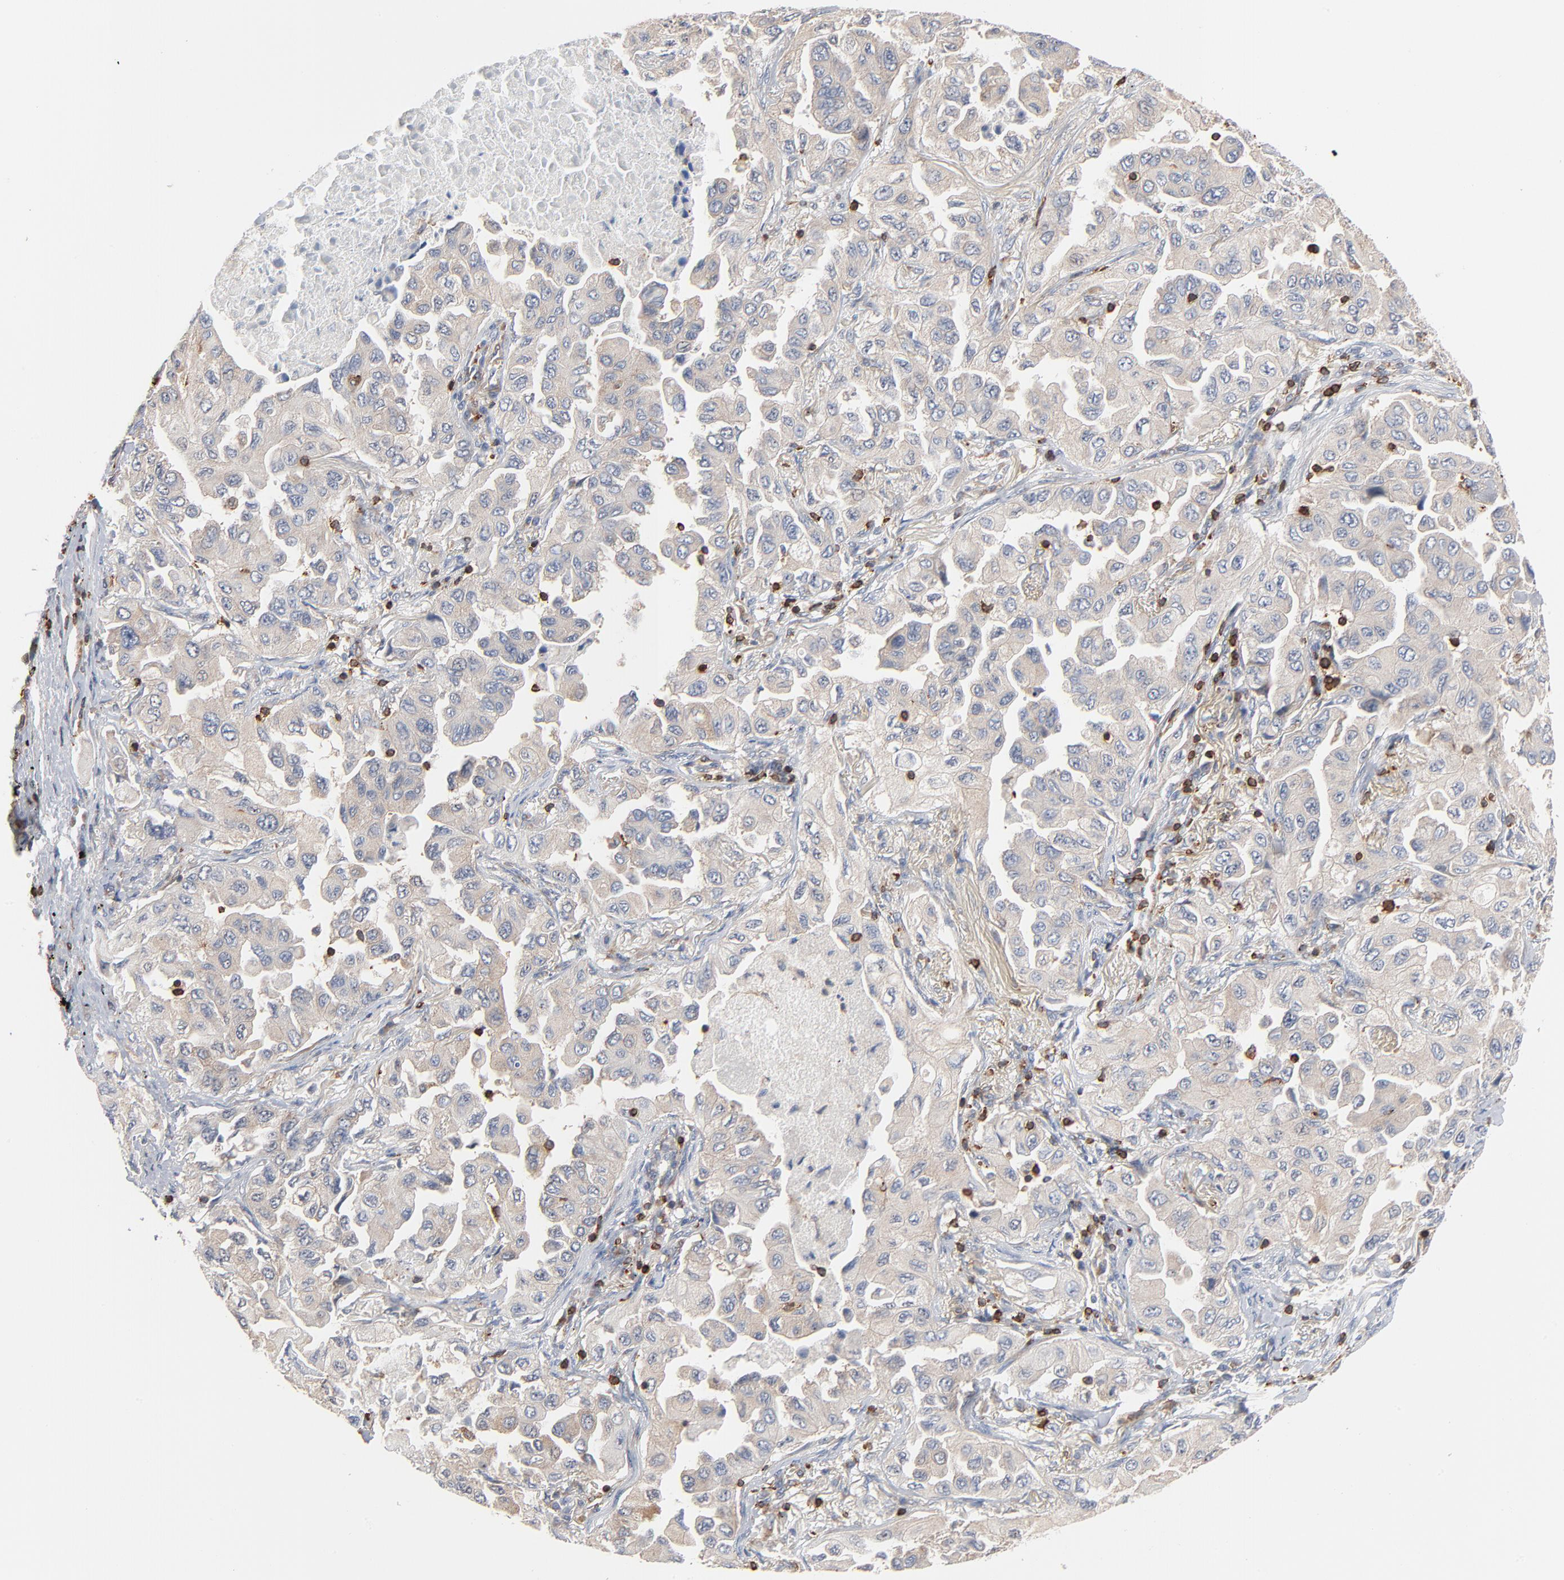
{"staining": {"intensity": "weak", "quantity": "25%-75%", "location": "cytoplasmic/membranous"}, "tissue": "lung cancer", "cell_type": "Tumor cells", "image_type": "cancer", "snomed": [{"axis": "morphology", "description": "Adenocarcinoma, NOS"}, {"axis": "topography", "description": "Lung"}], "caption": "Protein expression analysis of human lung cancer (adenocarcinoma) reveals weak cytoplasmic/membranous expression in approximately 25%-75% of tumor cells. Nuclei are stained in blue.", "gene": "SH3KBP1", "patient": {"sex": "female", "age": 65}}